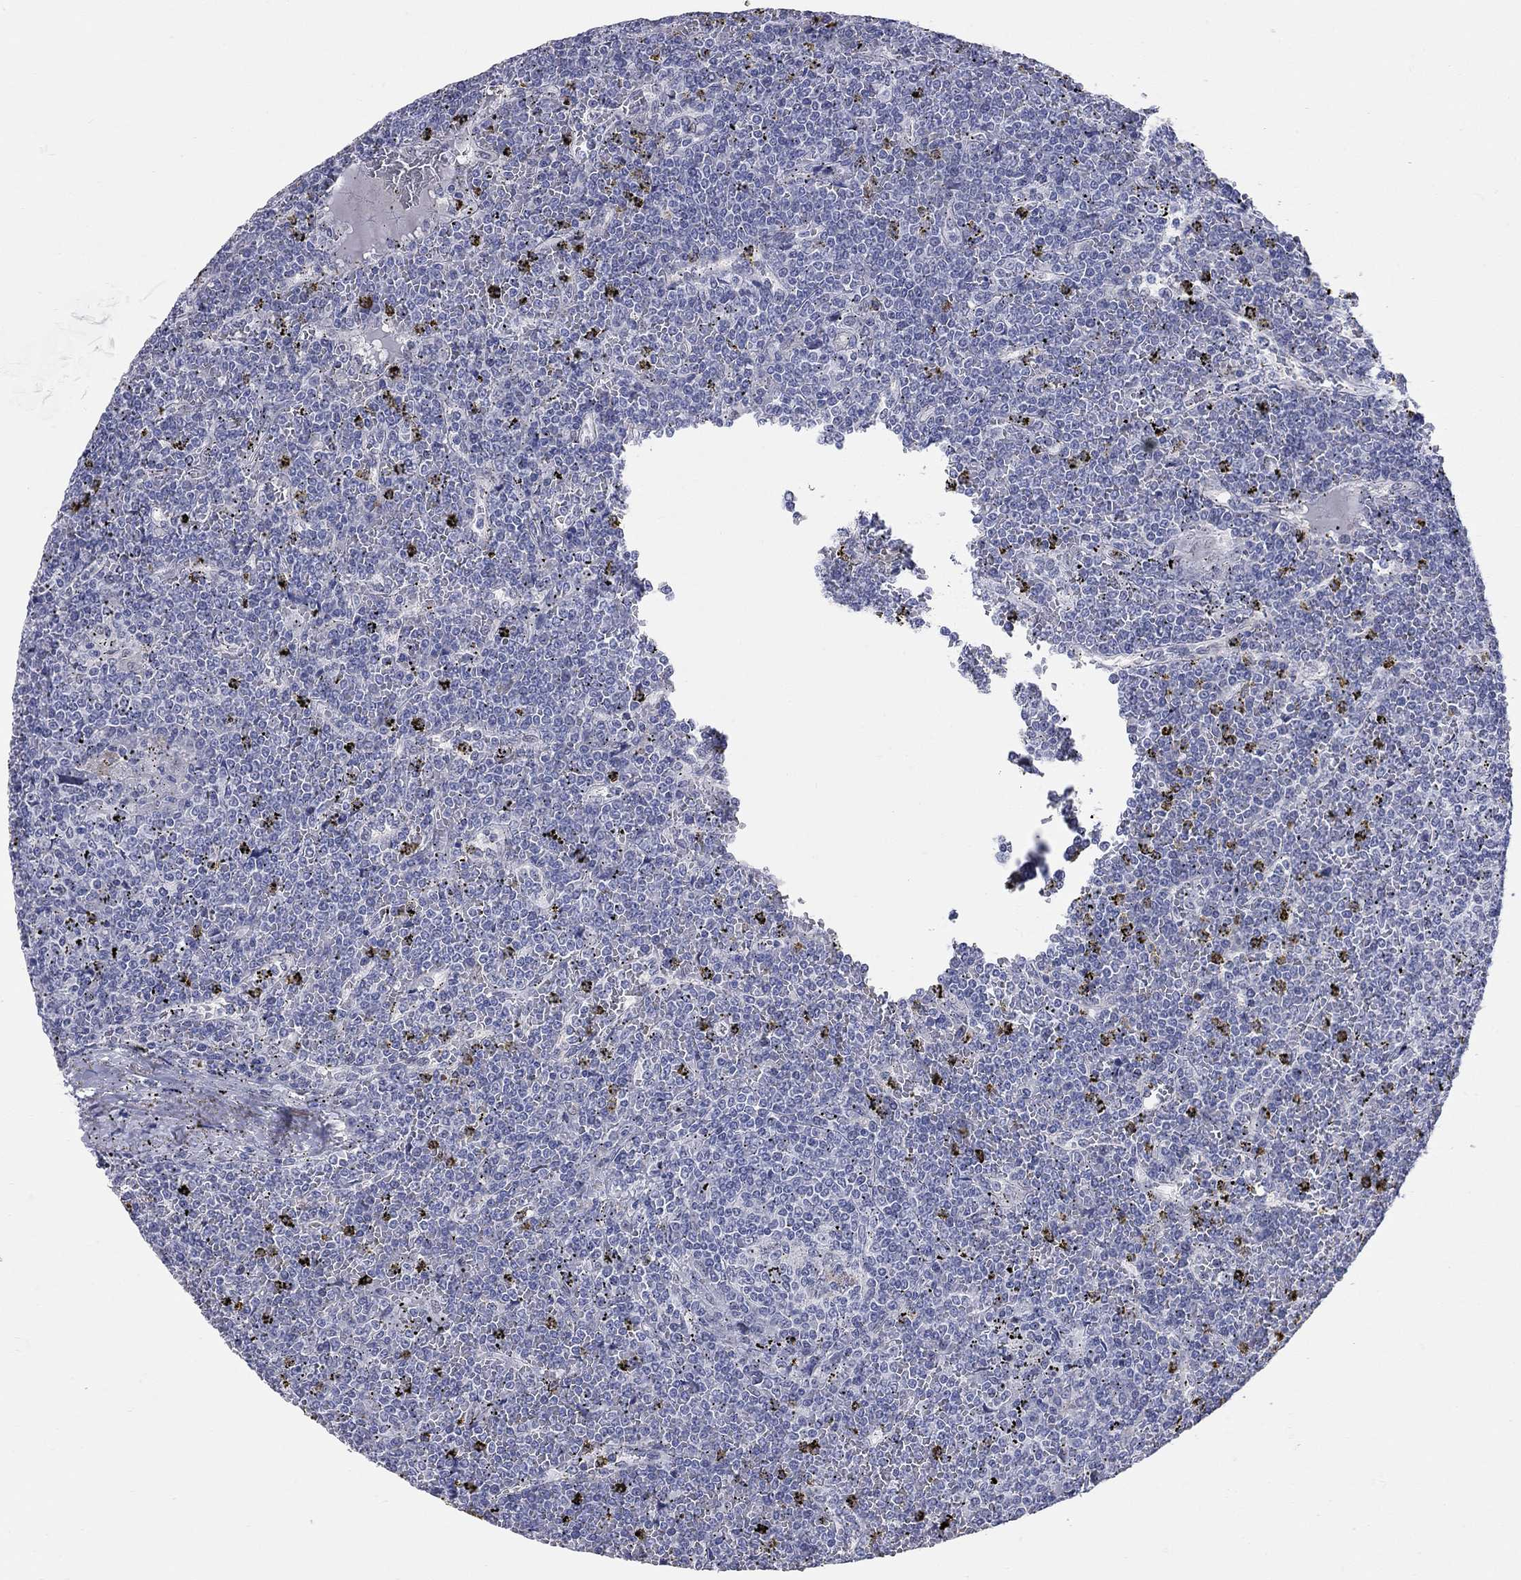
{"staining": {"intensity": "negative", "quantity": "none", "location": "none"}, "tissue": "lymphoma", "cell_type": "Tumor cells", "image_type": "cancer", "snomed": [{"axis": "morphology", "description": "Malignant lymphoma, non-Hodgkin's type, Low grade"}, {"axis": "topography", "description": "Spleen"}], "caption": "High magnification brightfield microscopy of lymphoma stained with DAB (brown) and counterstained with hematoxylin (blue): tumor cells show no significant expression. (Stains: DAB immunohistochemistry (IHC) with hematoxylin counter stain, Microscopy: brightfield microscopy at high magnification).", "gene": "WASF3", "patient": {"sex": "female", "age": 19}}